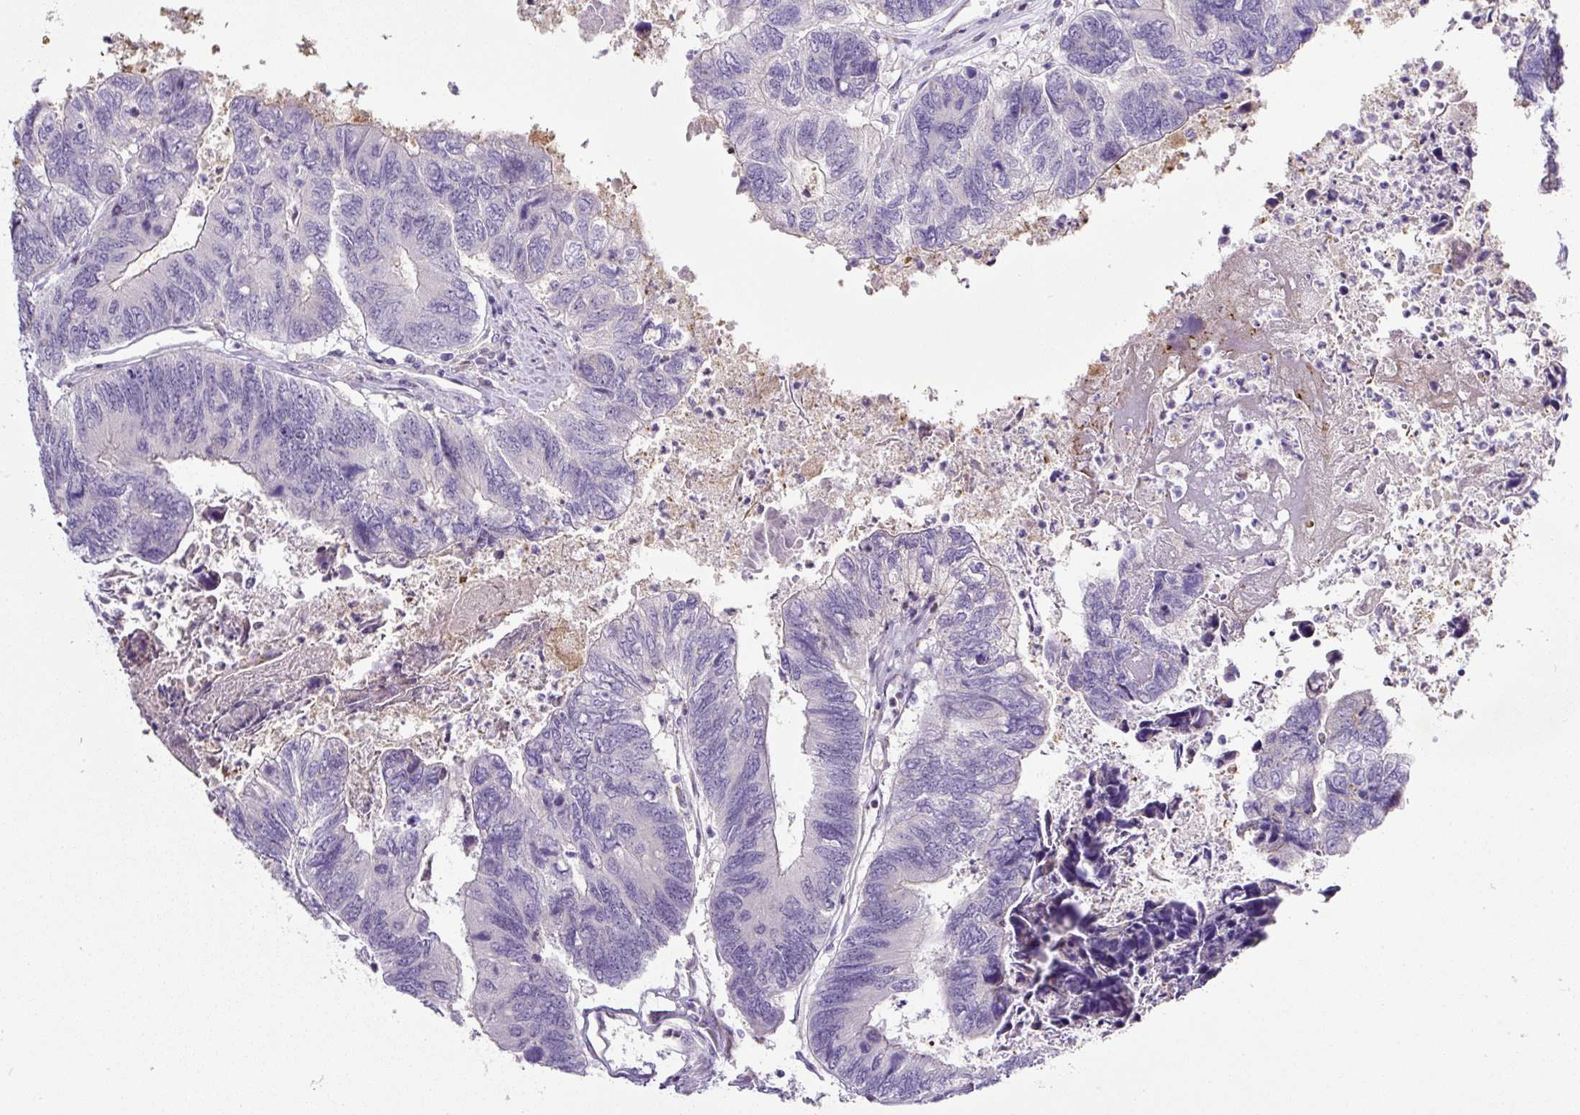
{"staining": {"intensity": "negative", "quantity": "none", "location": "none"}, "tissue": "colorectal cancer", "cell_type": "Tumor cells", "image_type": "cancer", "snomed": [{"axis": "morphology", "description": "Adenocarcinoma, NOS"}, {"axis": "topography", "description": "Colon"}], "caption": "Tumor cells show no significant staining in colorectal cancer. (Immunohistochemistry, brightfield microscopy, high magnification).", "gene": "HPS4", "patient": {"sex": "female", "age": 67}}